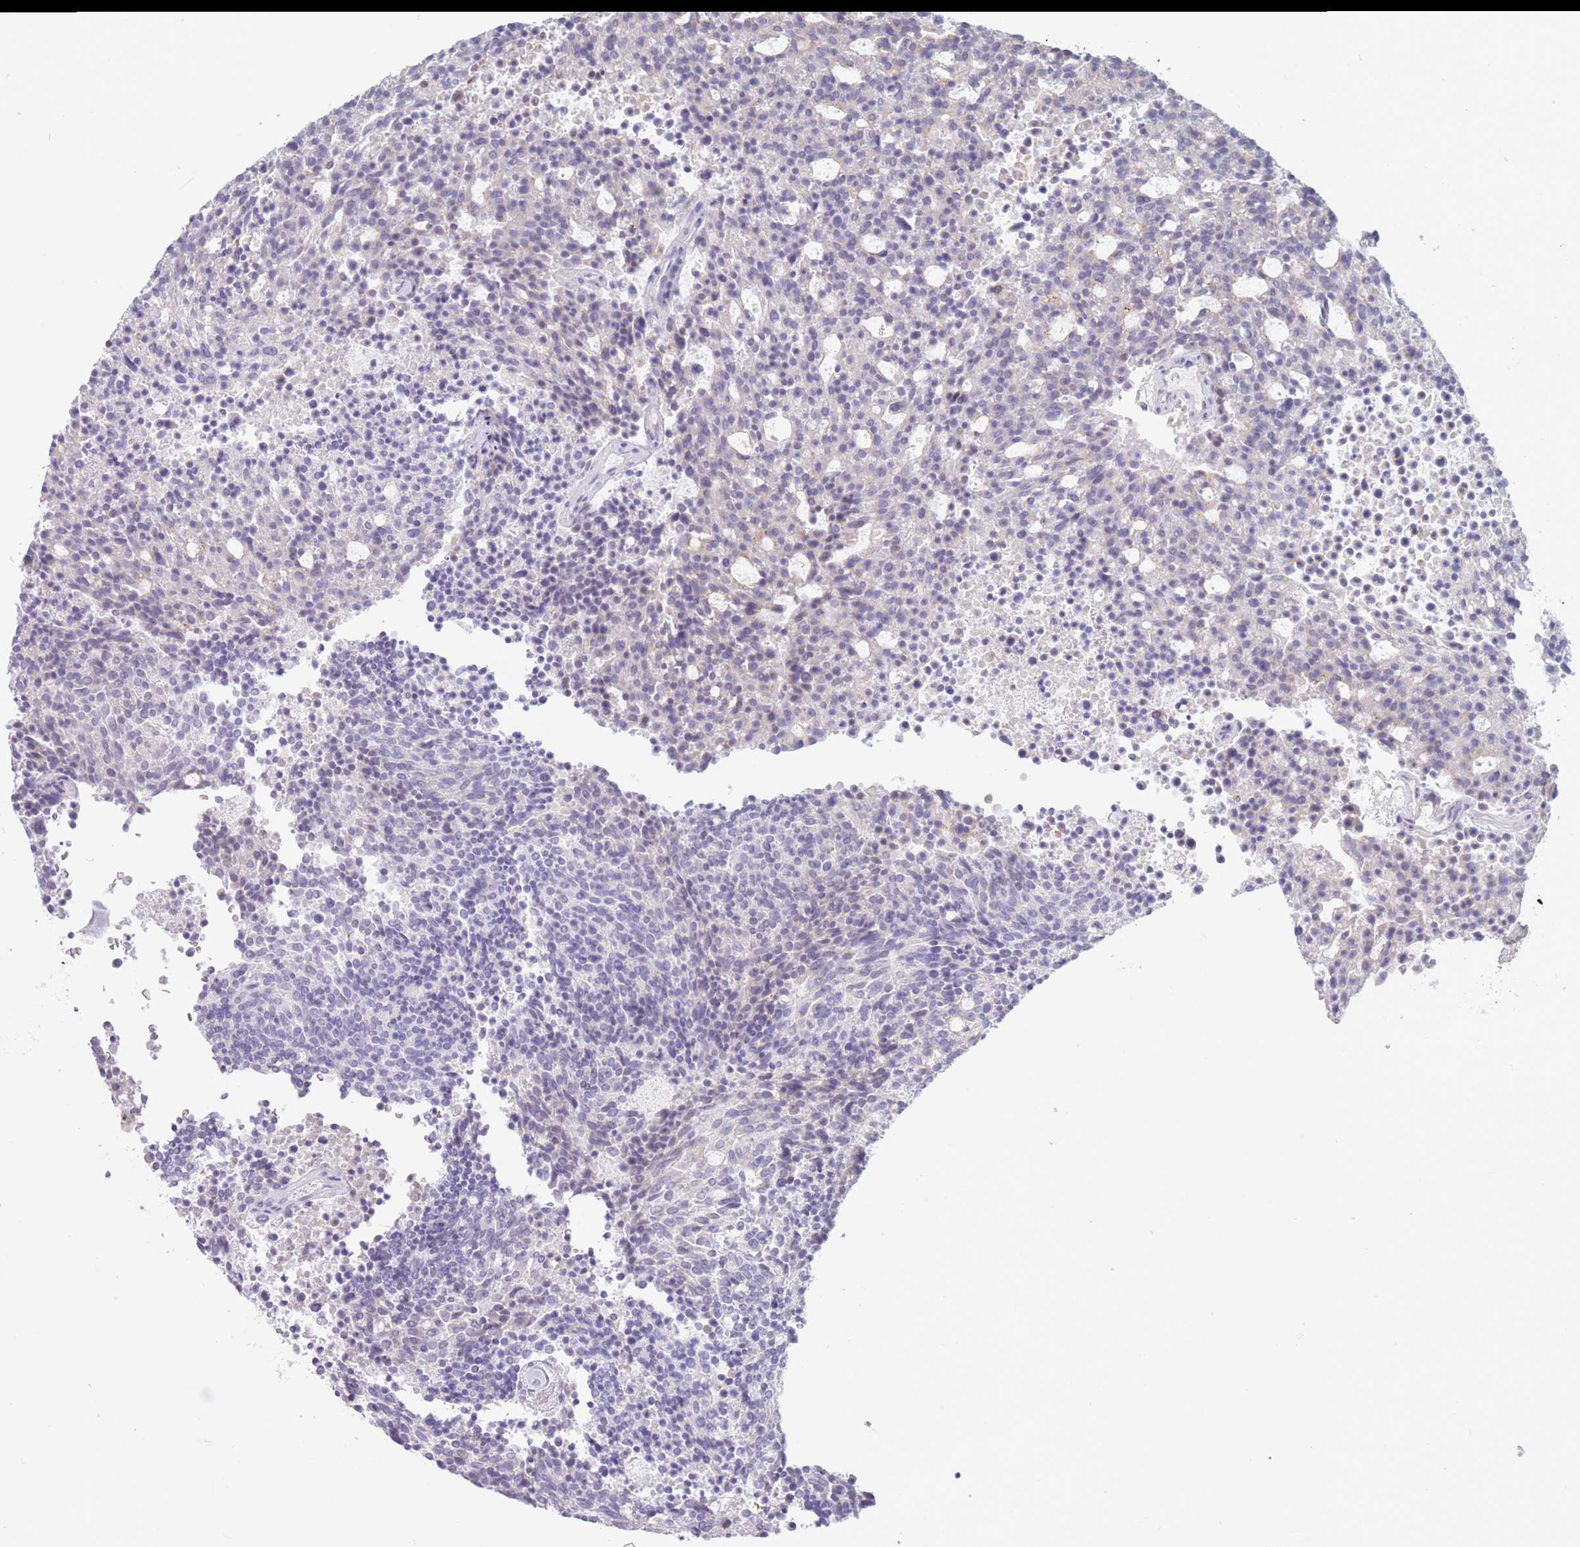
{"staining": {"intensity": "negative", "quantity": "none", "location": "none"}, "tissue": "carcinoid", "cell_type": "Tumor cells", "image_type": "cancer", "snomed": [{"axis": "morphology", "description": "Carcinoid, malignant, NOS"}, {"axis": "topography", "description": "Pancreas"}], "caption": "Tumor cells are negative for protein expression in human carcinoid (malignant).", "gene": "PAIP2B", "patient": {"sex": "female", "age": 54}}